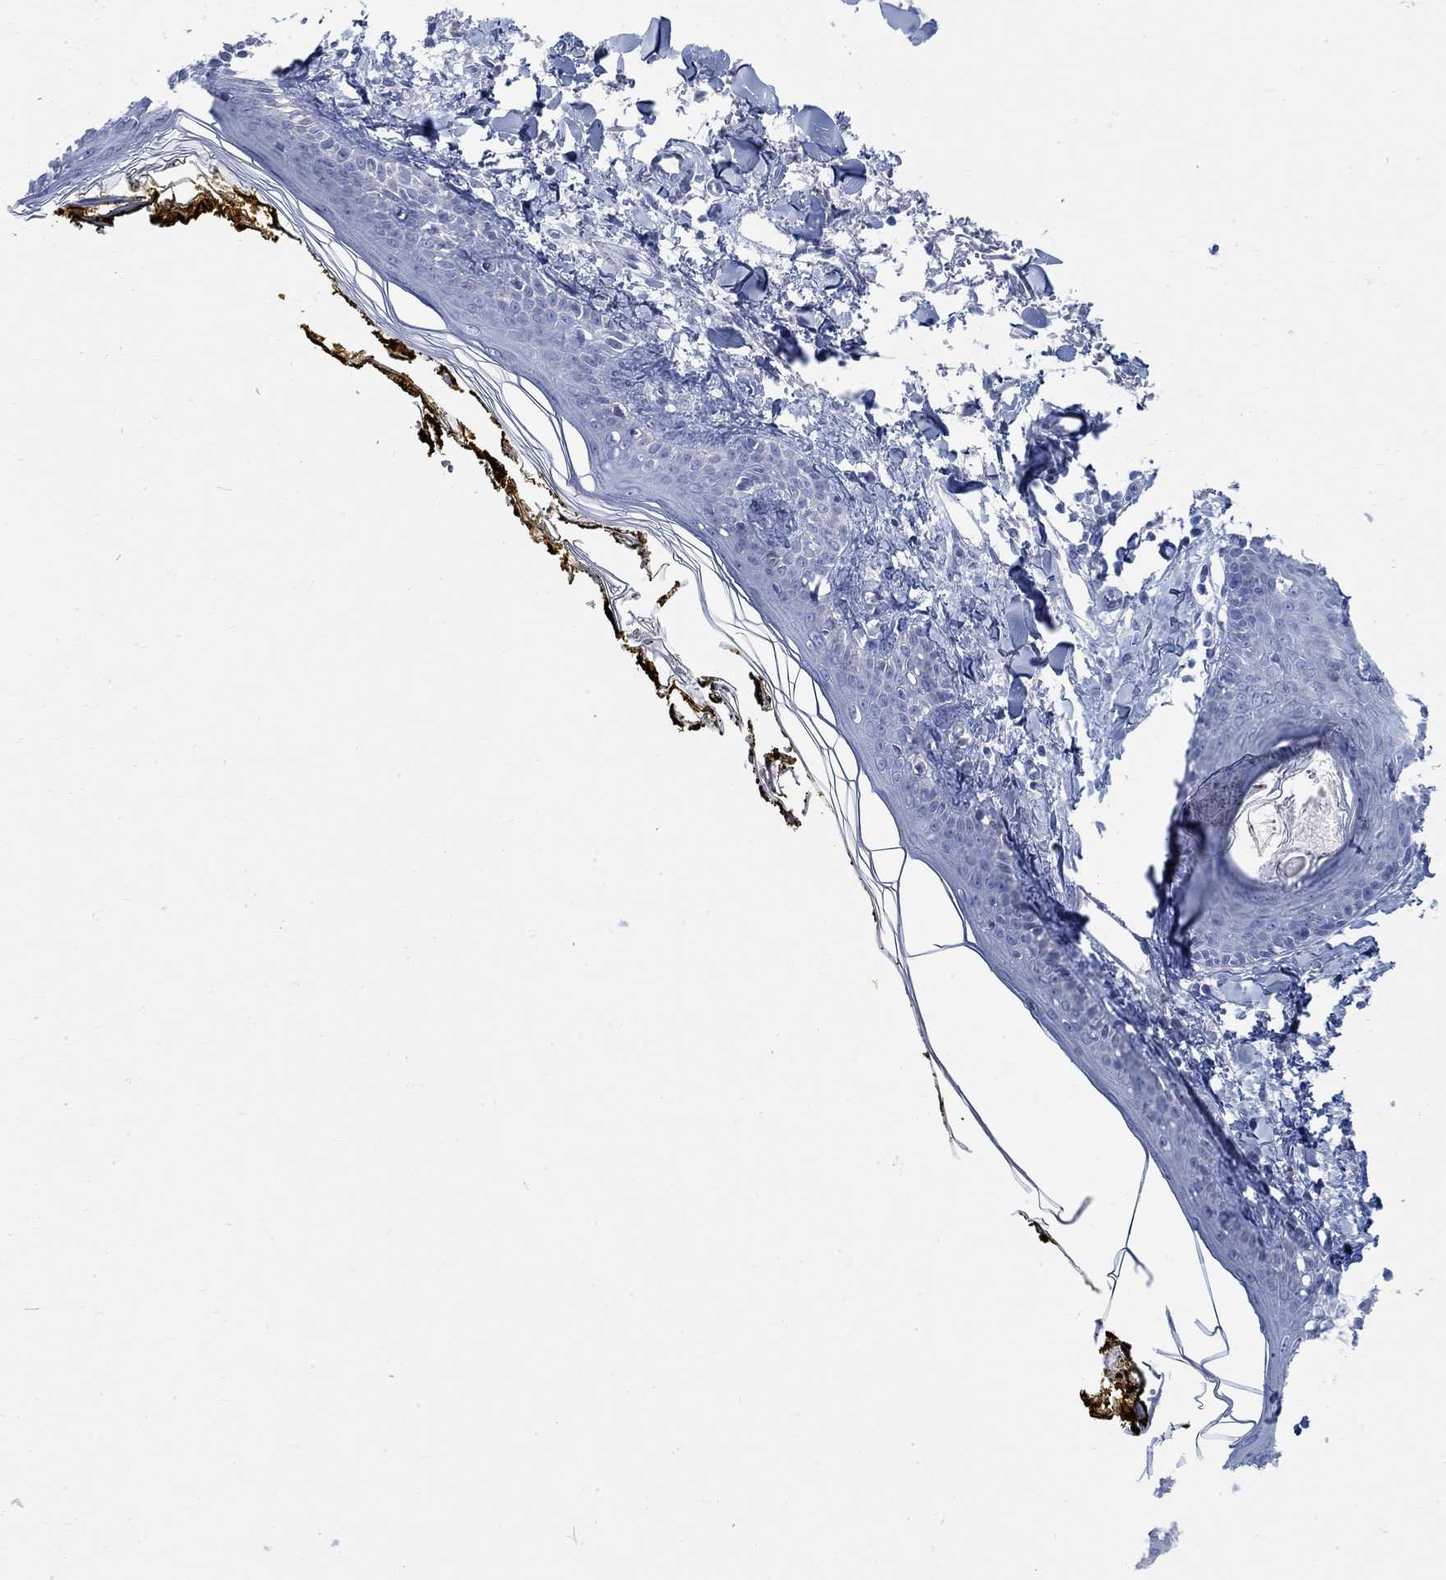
{"staining": {"intensity": "negative", "quantity": "none", "location": "none"}, "tissue": "skin", "cell_type": "Fibroblasts", "image_type": "normal", "snomed": [{"axis": "morphology", "description": "Normal tissue, NOS"}, {"axis": "topography", "description": "Skin"}], "caption": "An immunohistochemistry (IHC) photomicrograph of benign skin is shown. There is no staining in fibroblasts of skin.", "gene": "RBM20", "patient": {"sex": "male", "age": 76}}